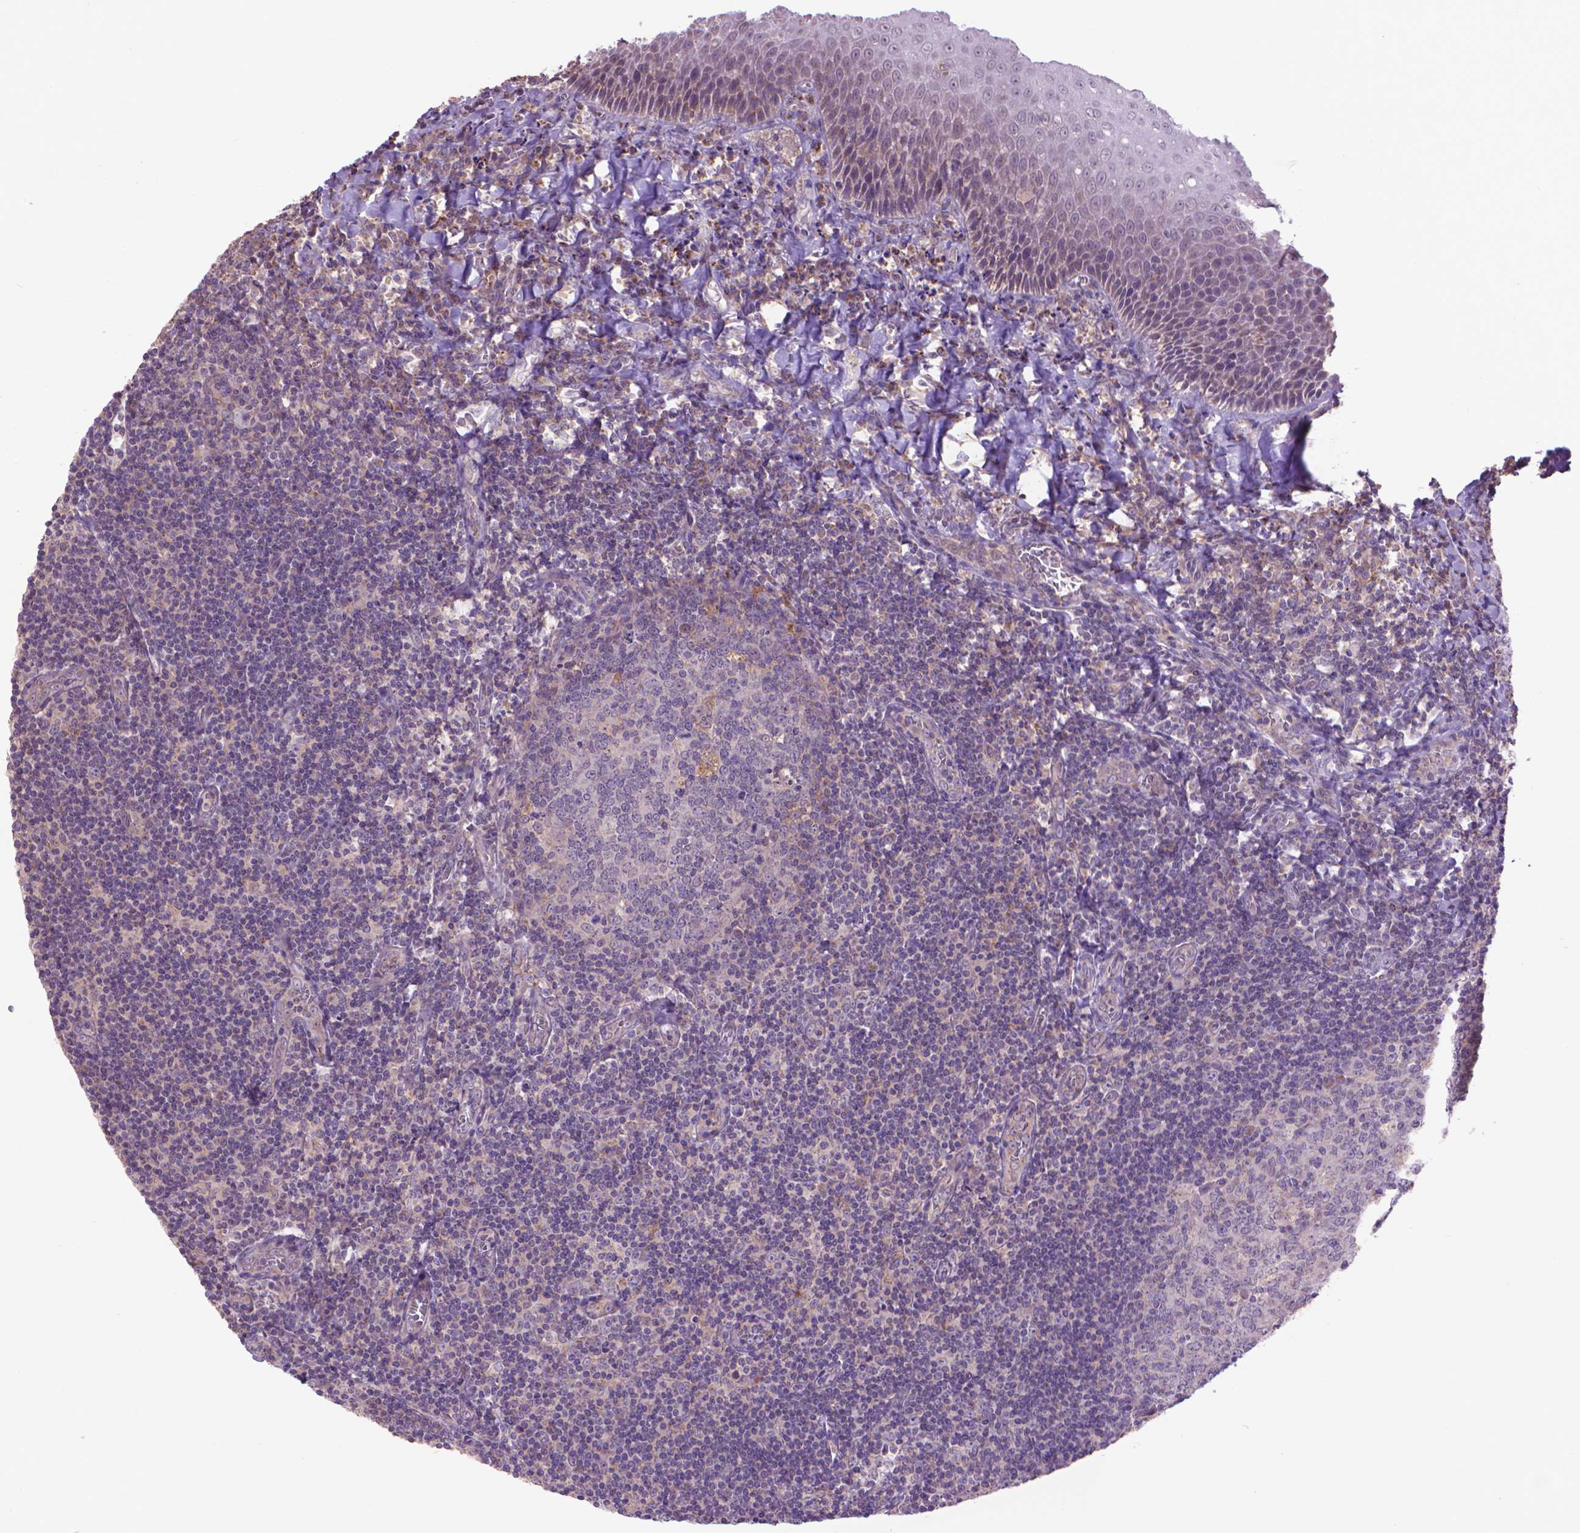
{"staining": {"intensity": "moderate", "quantity": "<25%", "location": "cytoplasmic/membranous"}, "tissue": "tonsil", "cell_type": "Germinal center cells", "image_type": "normal", "snomed": [{"axis": "morphology", "description": "Normal tissue, NOS"}, {"axis": "morphology", "description": "Inflammation, NOS"}, {"axis": "topography", "description": "Tonsil"}], "caption": "Immunohistochemistry (DAB (3,3'-diaminobenzidine)) staining of benign tonsil exhibits moderate cytoplasmic/membranous protein expression in about <25% of germinal center cells. Using DAB (3,3'-diaminobenzidine) (brown) and hematoxylin (blue) stains, captured at high magnification using brightfield microscopy.", "gene": "GLB1", "patient": {"sex": "female", "age": 31}}